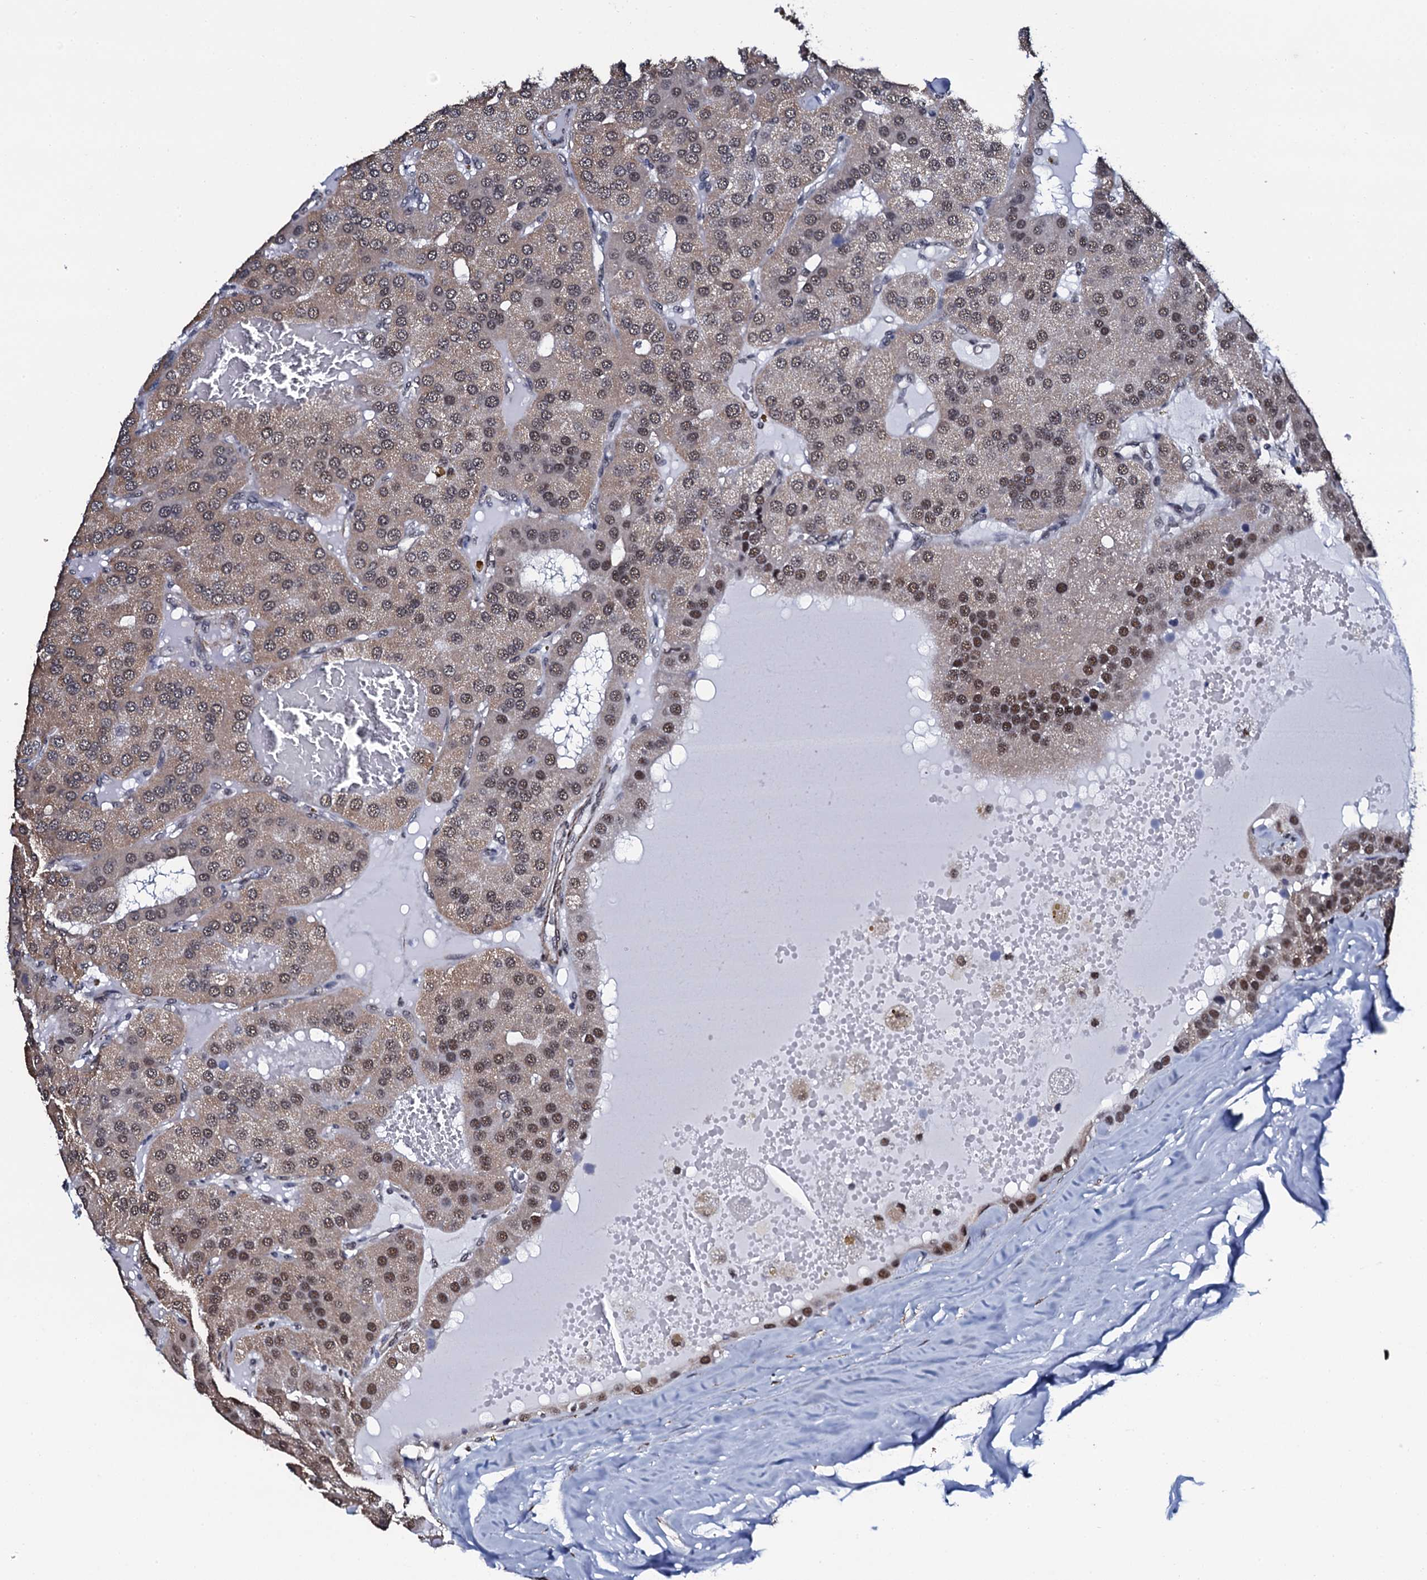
{"staining": {"intensity": "moderate", "quantity": ">75%", "location": "cytoplasmic/membranous,nuclear"}, "tissue": "parathyroid gland", "cell_type": "Glandular cells", "image_type": "normal", "snomed": [{"axis": "morphology", "description": "Normal tissue, NOS"}, {"axis": "morphology", "description": "Adenoma, NOS"}, {"axis": "topography", "description": "Parathyroid gland"}], "caption": "Brown immunohistochemical staining in unremarkable human parathyroid gland exhibits moderate cytoplasmic/membranous,nuclear staining in about >75% of glandular cells. The protein of interest is shown in brown color, while the nuclei are stained blue.", "gene": "CWC15", "patient": {"sex": "female", "age": 86}}